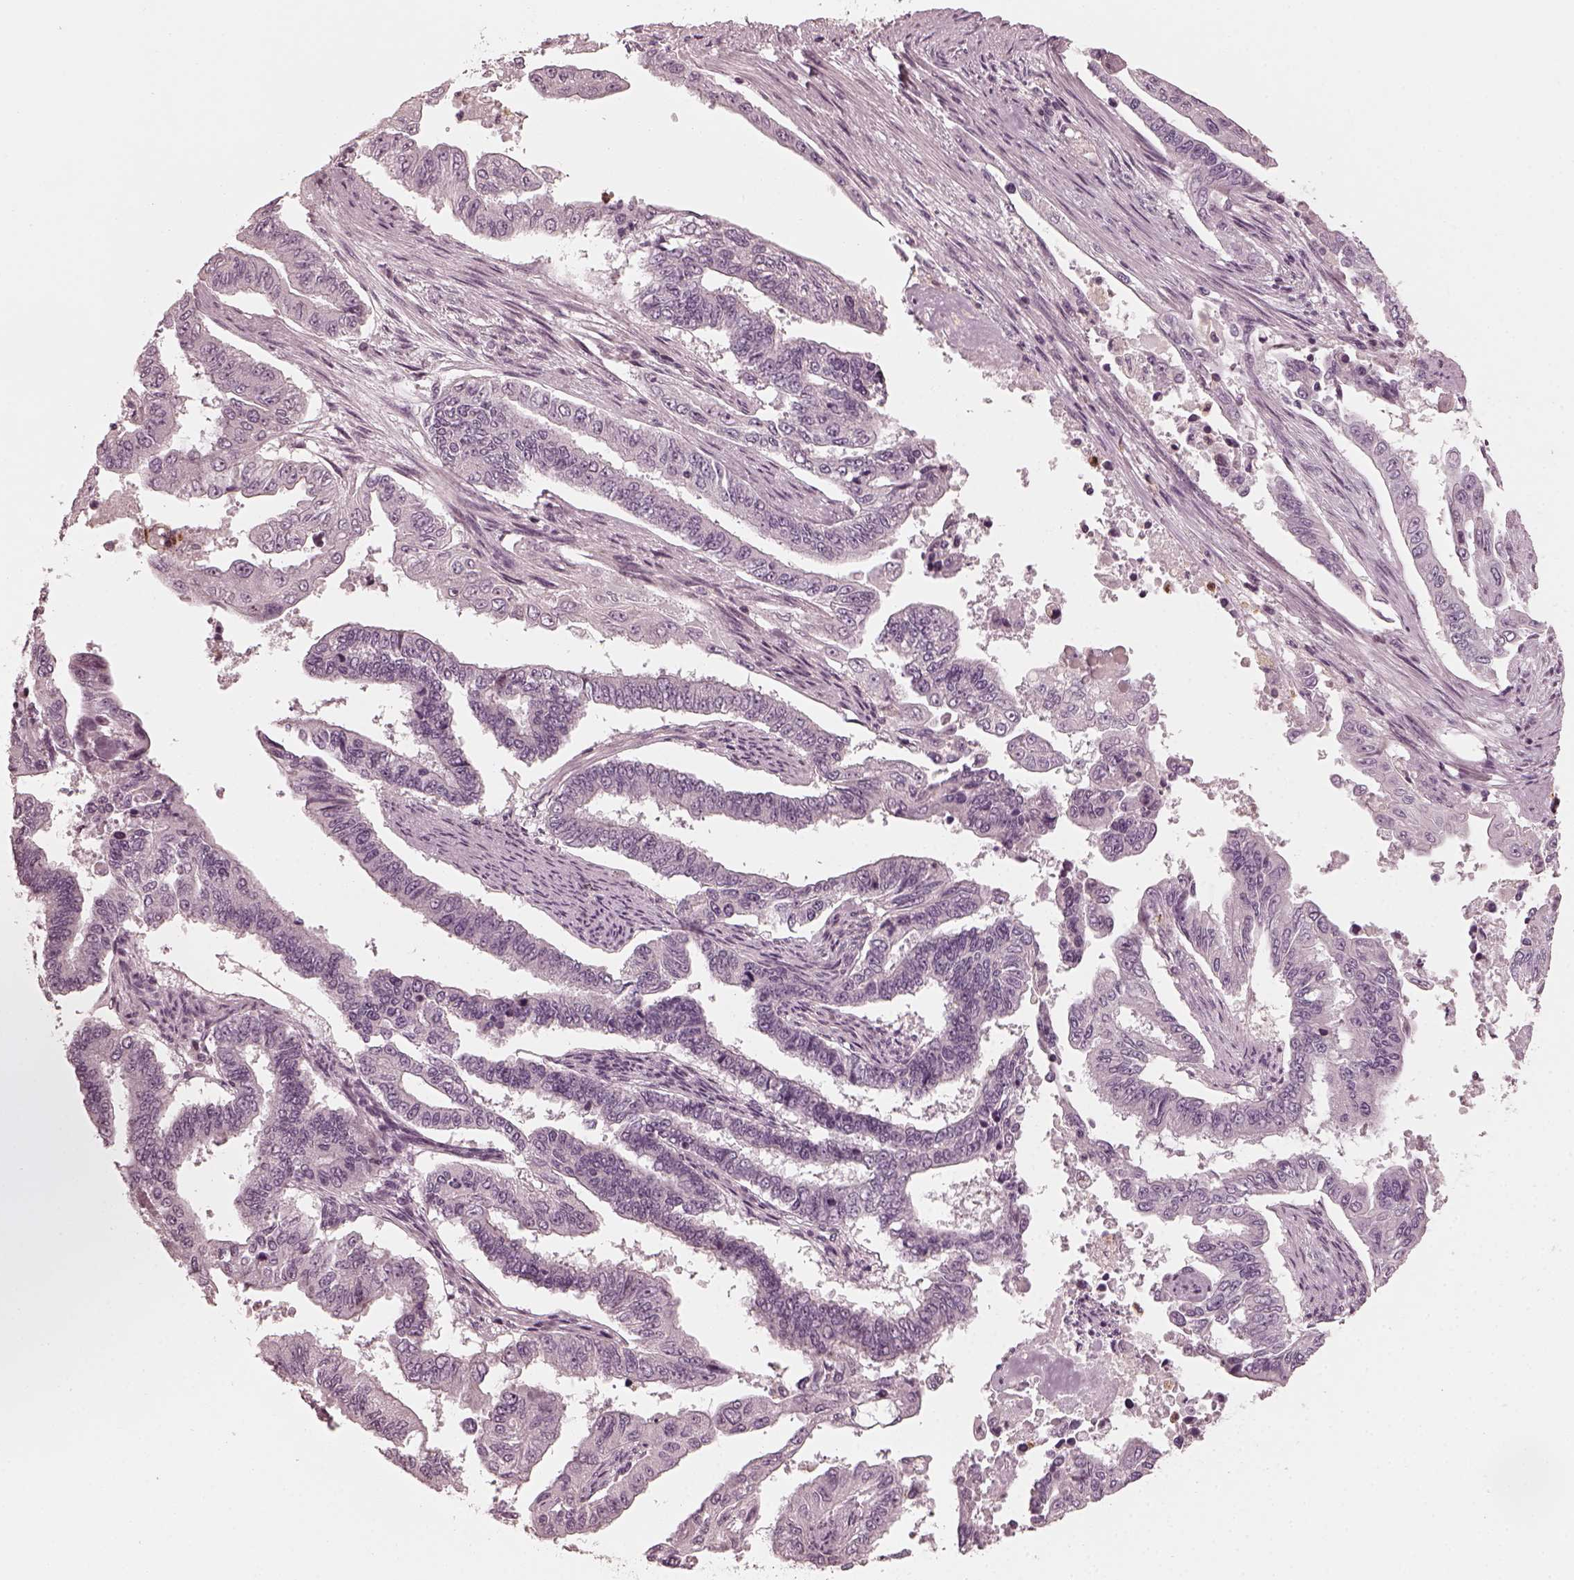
{"staining": {"intensity": "negative", "quantity": "none", "location": "none"}, "tissue": "endometrial cancer", "cell_type": "Tumor cells", "image_type": "cancer", "snomed": [{"axis": "morphology", "description": "Adenocarcinoma, NOS"}, {"axis": "topography", "description": "Uterus"}], "caption": "Photomicrograph shows no protein expression in tumor cells of endometrial adenocarcinoma tissue.", "gene": "CHIT1", "patient": {"sex": "female", "age": 59}}